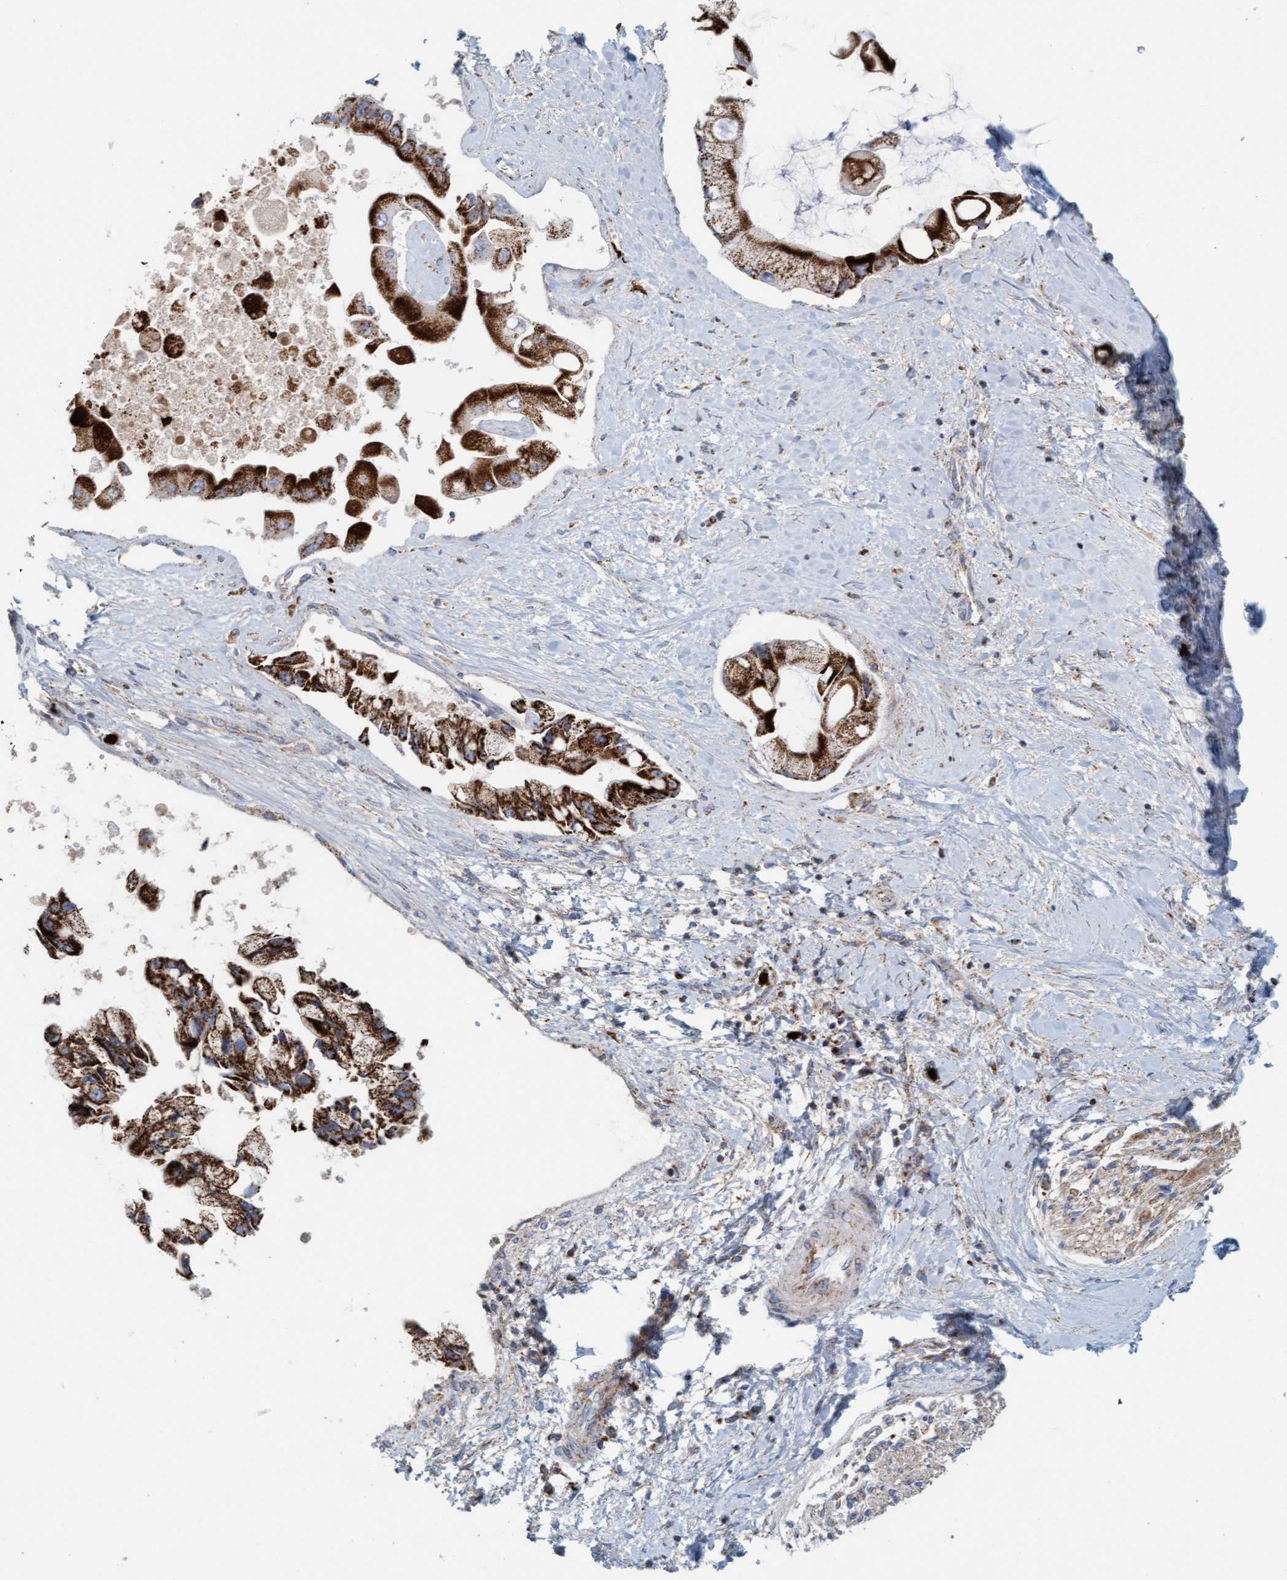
{"staining": {"intensity": "strong", "quantity": ">75%", "location": "cytoplasmic/membranous"}, "tissue": "liver cancer", "cell_type": "Tumor cells", "image_type": "cancer", "snomed": [{"axis": "morphology", "description": "Cholangiocarcinoma"}, {"axis": "topography", "description": "Liver"}], "caption": "High-magnification brightfield microscopy of liver cholangiocarcinoma stained with DAB (3,3'-diaminobenzidine) (brown) and counterstained with hematoxylin (blue). tumor cells exhibit strong cytoplasmic/membranous expression is identified in approximately>75% of cells.", "gene": "B9D1", "patient": {"sex": "male", "age": 50}}